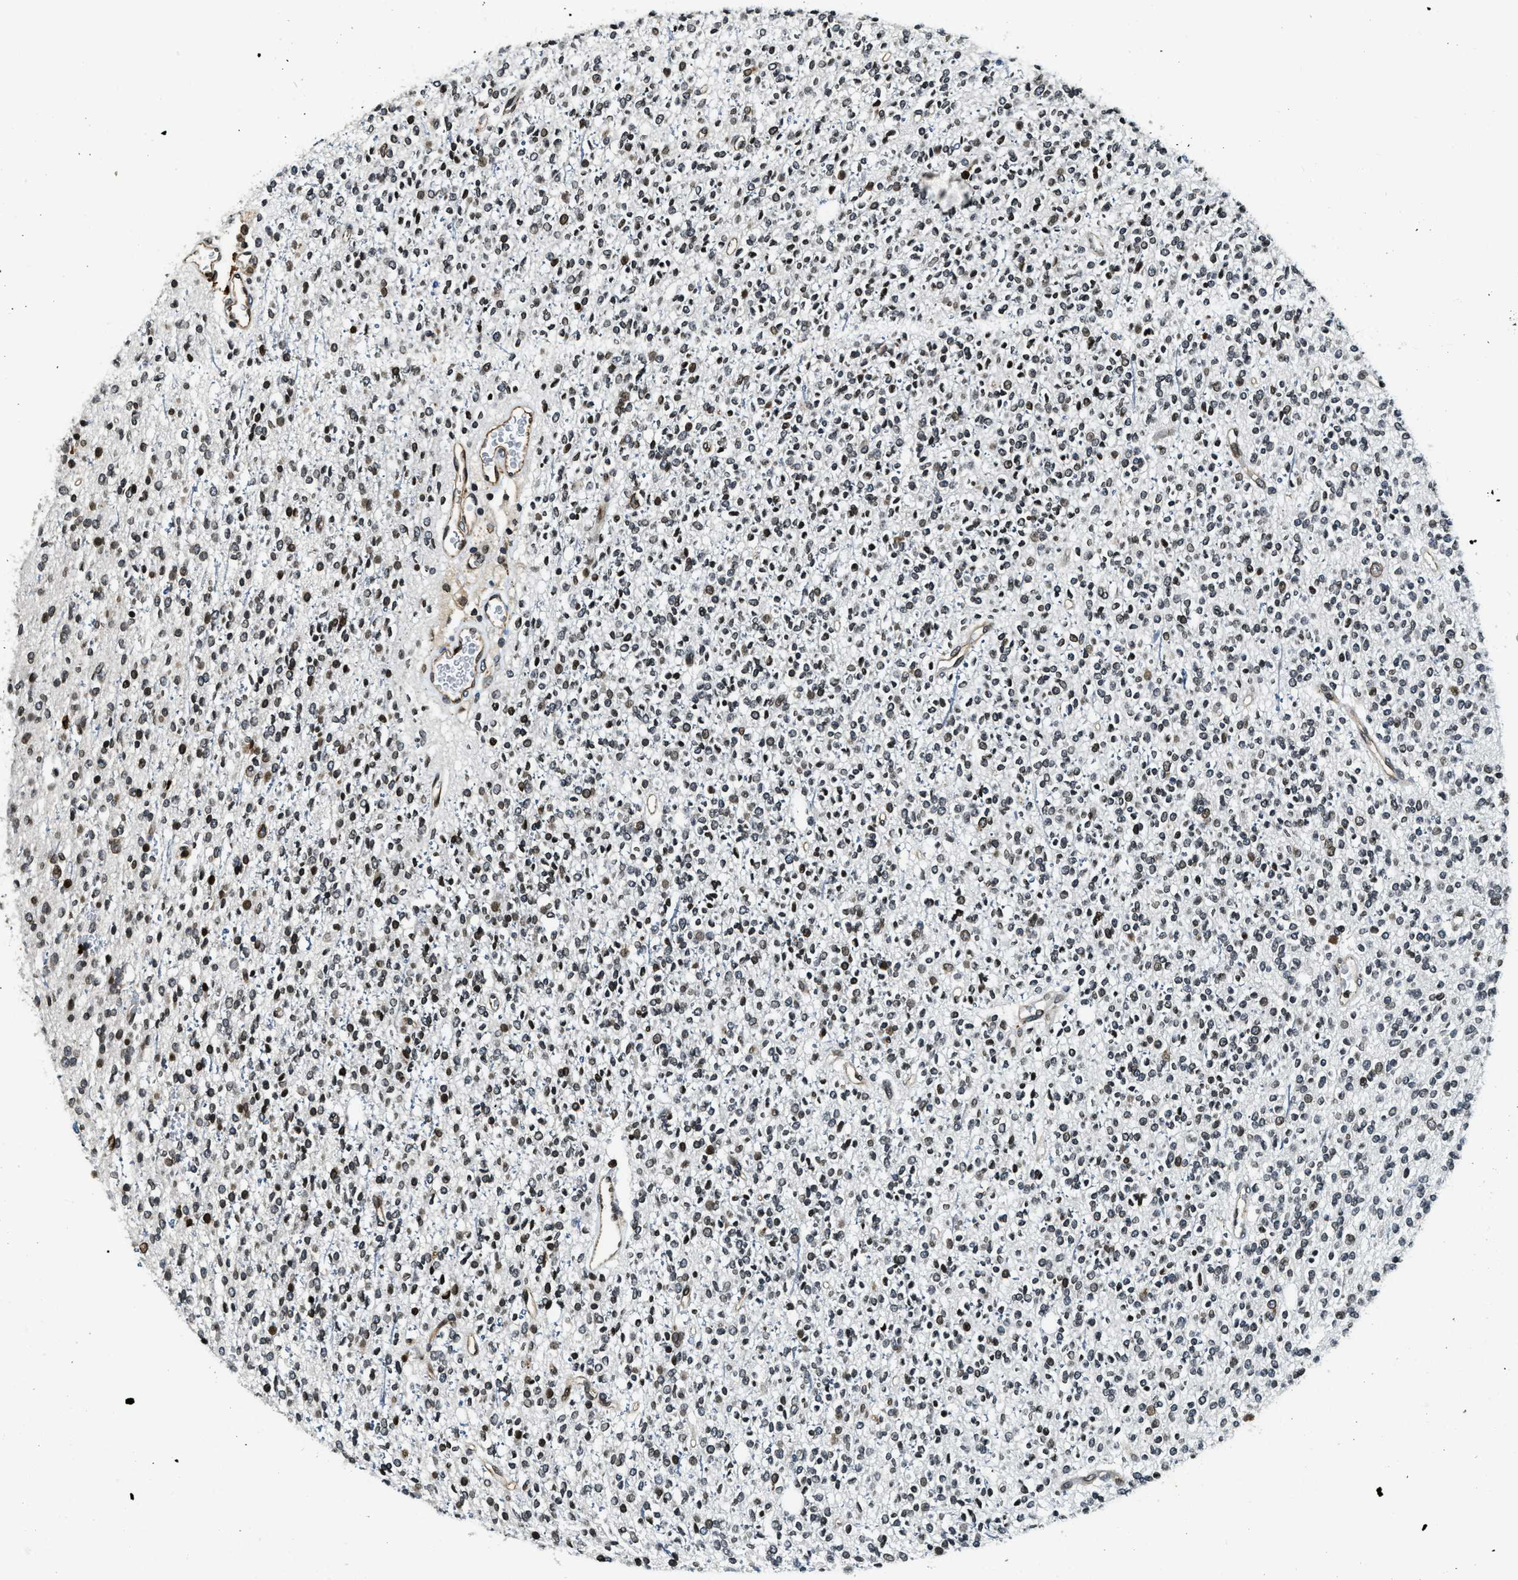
{"staining": {"intensity": "moderate", "quantity": ">75%", "location": "nuclear"}, "tissue": "glioma", "cell_type": "Tumor cells", "image_type": "cancer", "snomed": [{"axis": "morphology", "description": "Glioma, malignant, High grade"}, {"axis": "topography", "description": "Brain"}], "caption": "An IHC micrograph of tumor tissue is shown. Protein staining in brown shows moderate nuclear positivity in glioma within tumor cells.", "gene": "ZC3HC1", "patient": {"sex": "male", "age": 34}}